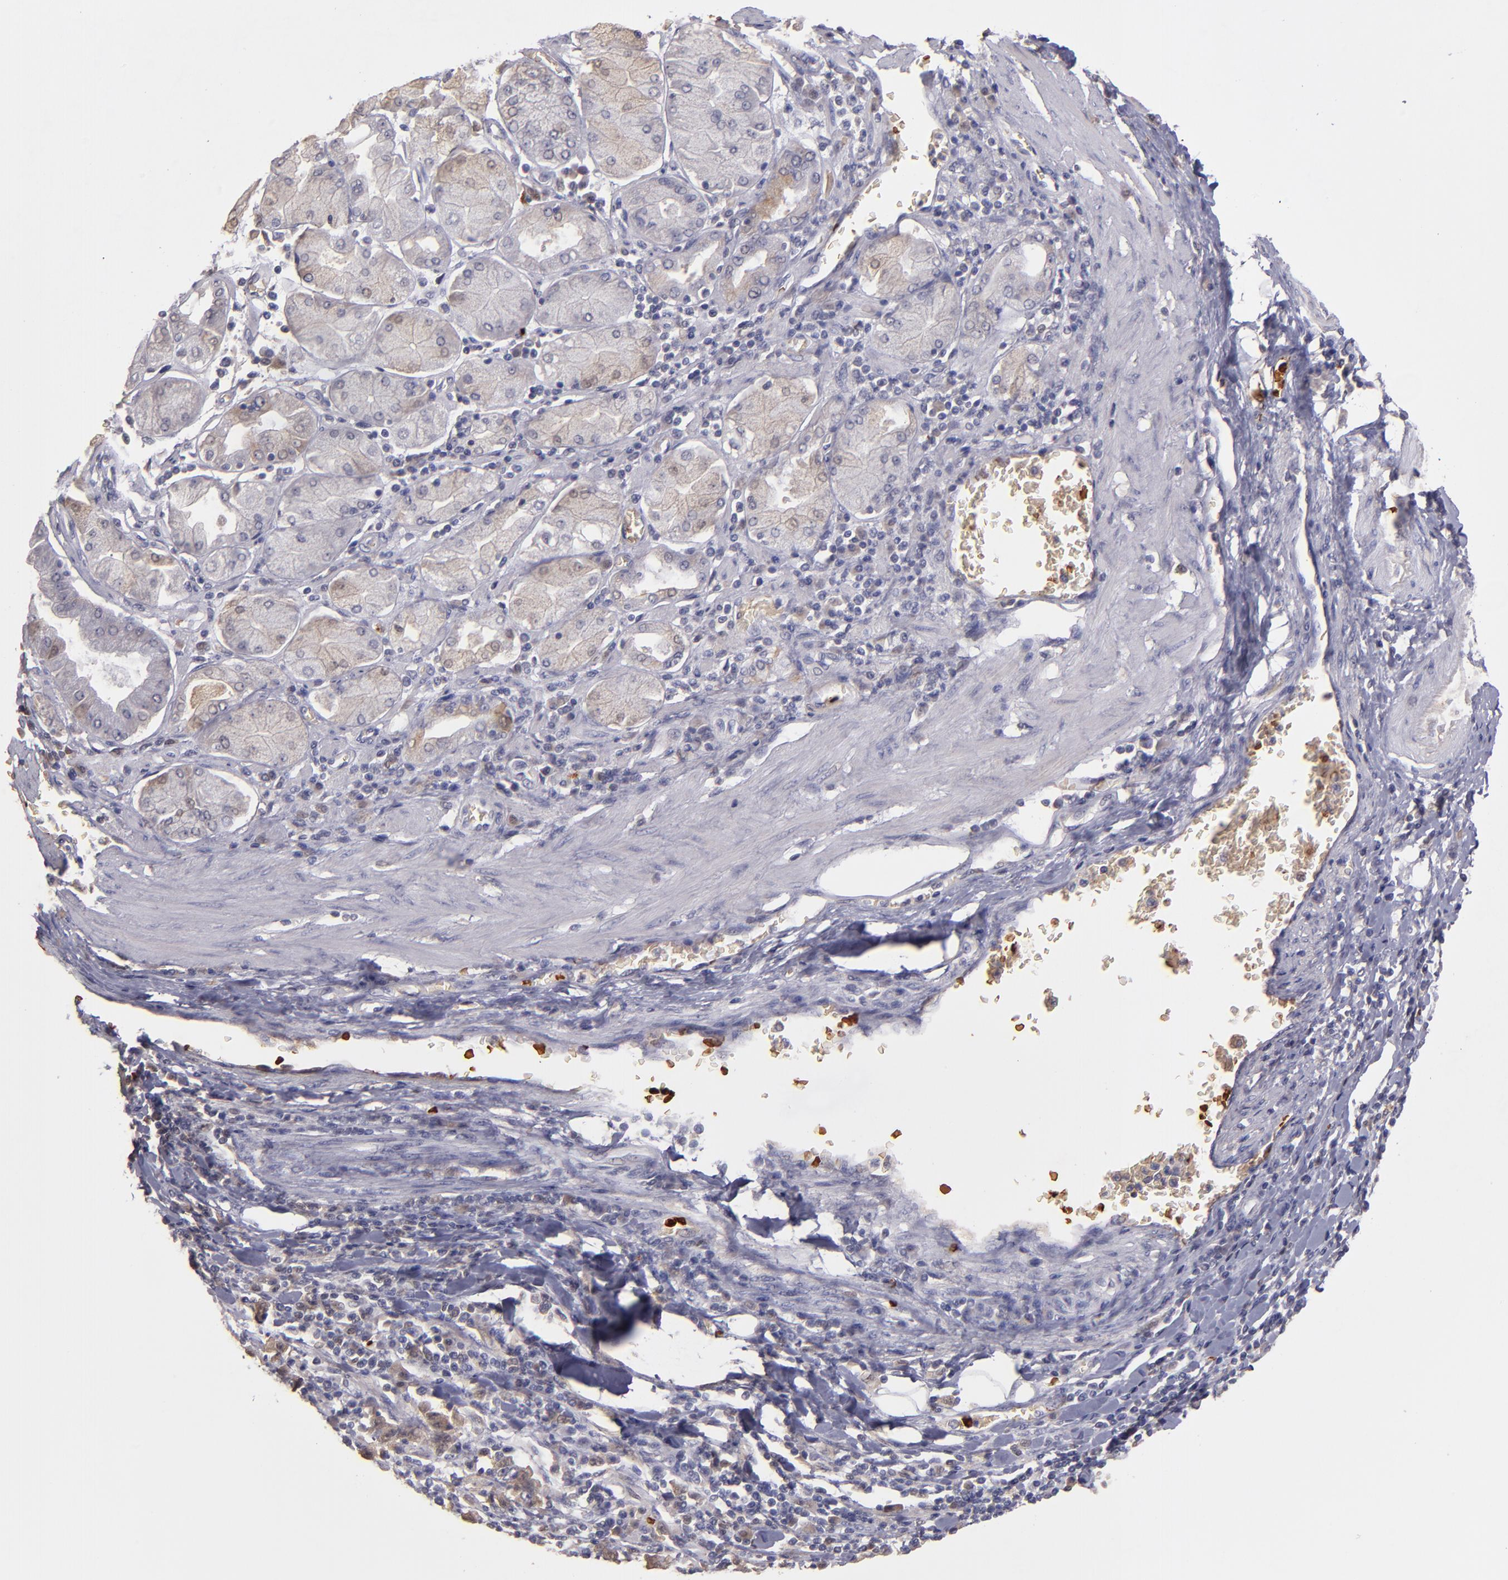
{"staining": {"intensity": "weak", "quantity": "<25%", "location": "cytoplasmic/membranous"}, "tissue": "stomach cancer", "cell_type": "Tumor cells", "image_type": "cancer", "snomed": [{"axis": "morphology", "description": "Normal tissue, NOS"}, {"axis": "morphology", "description": "Adenocarcinoma, NOS"}, {"axis": "topography", "description": "Stomach, upper"}, {"axis": "topography", "description": "Stomach"}], "caption": "Adenocarcinoma (stomach) was stained to show a protein in brown. There is no significant expression in tumor cells. (Brightfield microscopy of DAB IHC at high magnification).", "gene": "SERPINC1", "patient": {"sex": "male", "age": 59}}